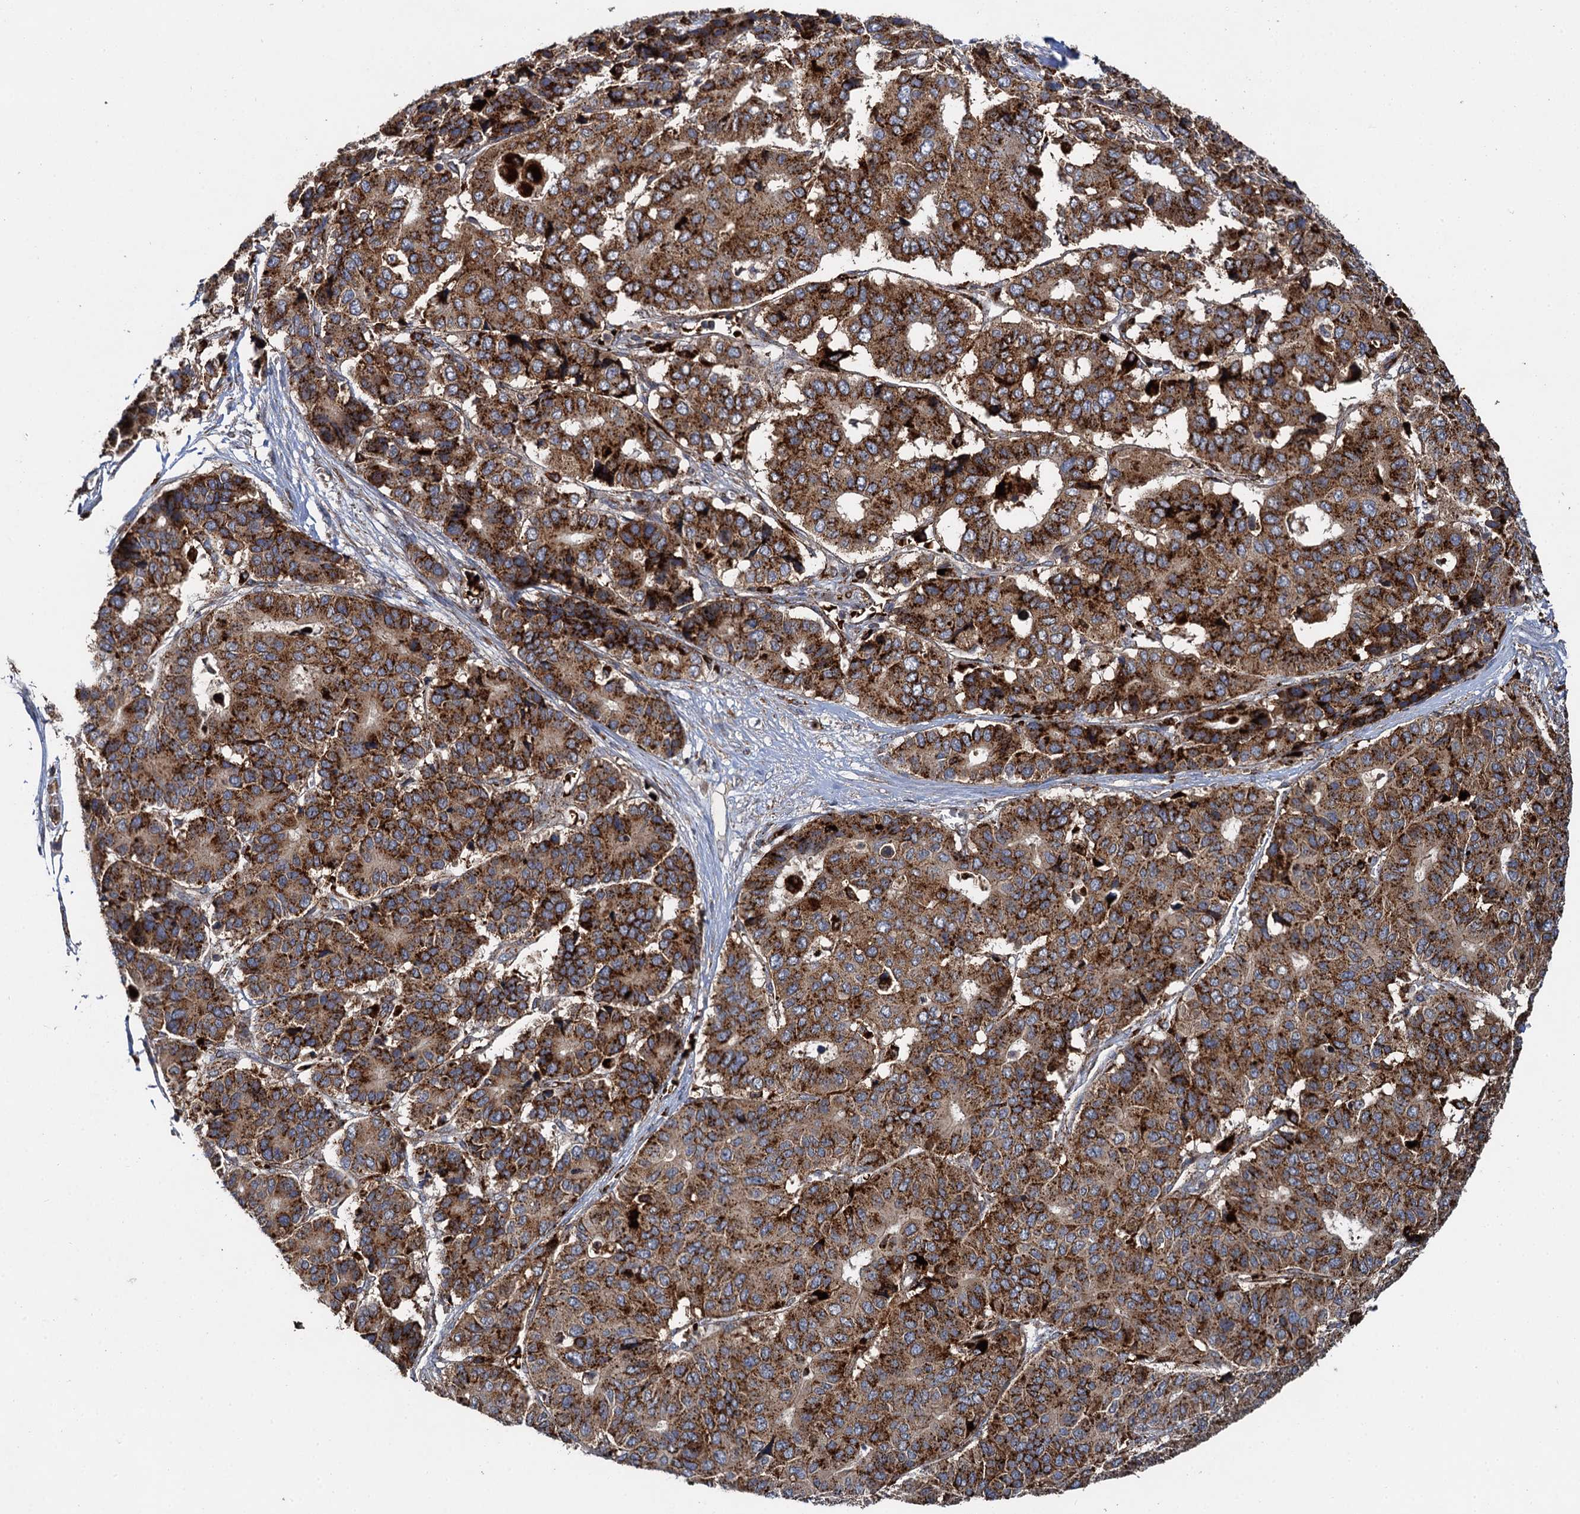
{"staining": {"intensity": "strong", "quantity": ">75%", "location": "cytoplasmic/membranous"}, "tissue": "pancreatic cancer", "cell_type": "Tumor cells", "image_type": "cancer", "snomed": [{"axis": "morphology", "description": "Adenocarcinoma, NOS"}, {"axis": "topography", "description": "Pancreas"}], "caption": "Immunohistochemistry (IHC) of adenocarcinoma (pancreatic) displays high levels of strong cytoplasmic/membranous staining in approximately >75% of tumor cells.", "gene": "GBA1", "patient": {"sex": "male", "age": 50}}